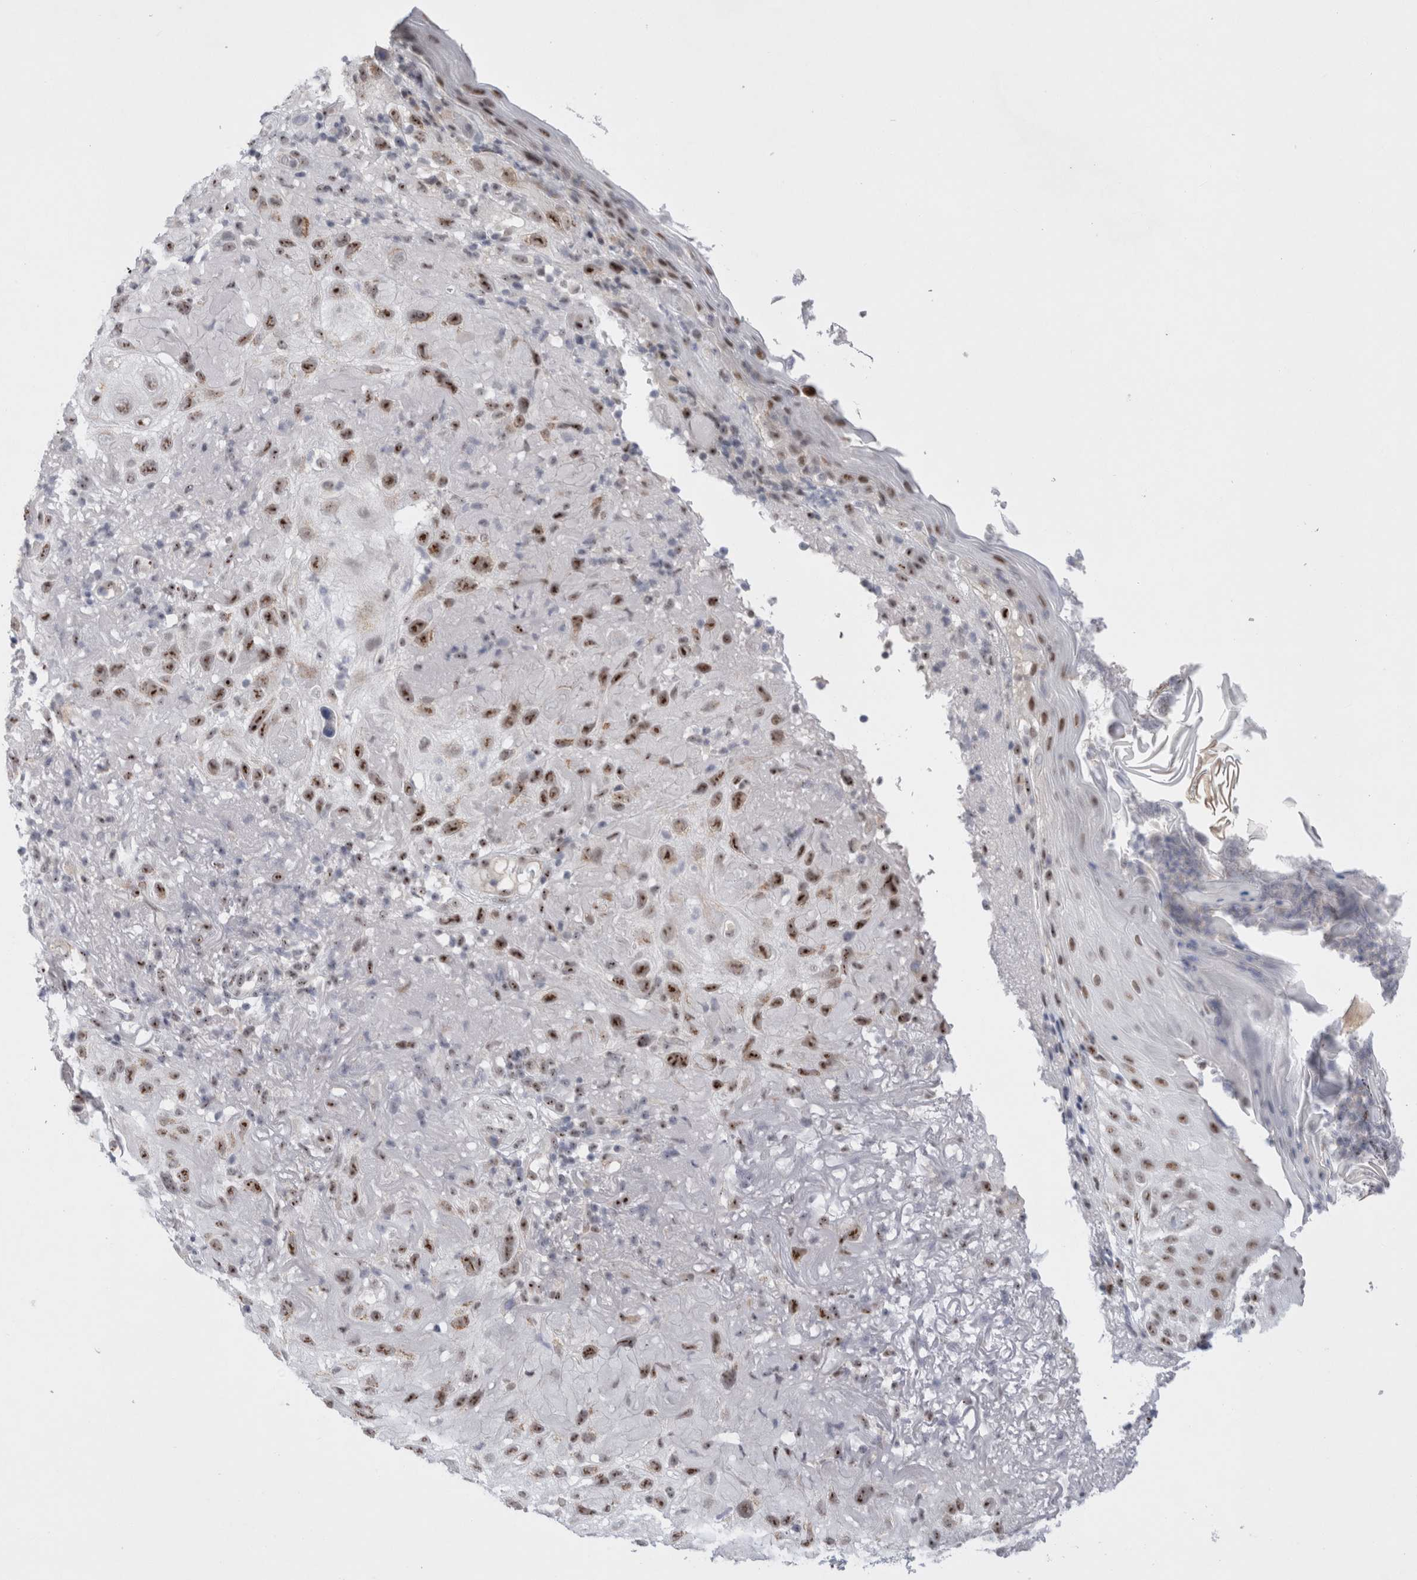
{"staining": {"intensity": "strong", "quantity": "25%-75%", "location": "nuclear"}, "tissue": "skin cancer", "cell_type": "Tumor cells", "image_type": "cancer", "snomed": [{"axis": "morphology", "description": "Squamous cell carcinoma, NOS"}, {"axis": "topography", "description": "Skin"}], "caption": "Skin squamous cell carcinoma tissue displays strong nuclear staining in approximately 25%-75% of tumor cells", "gene": "CERS5", "patient": {"sex": "female", "age": 96}}